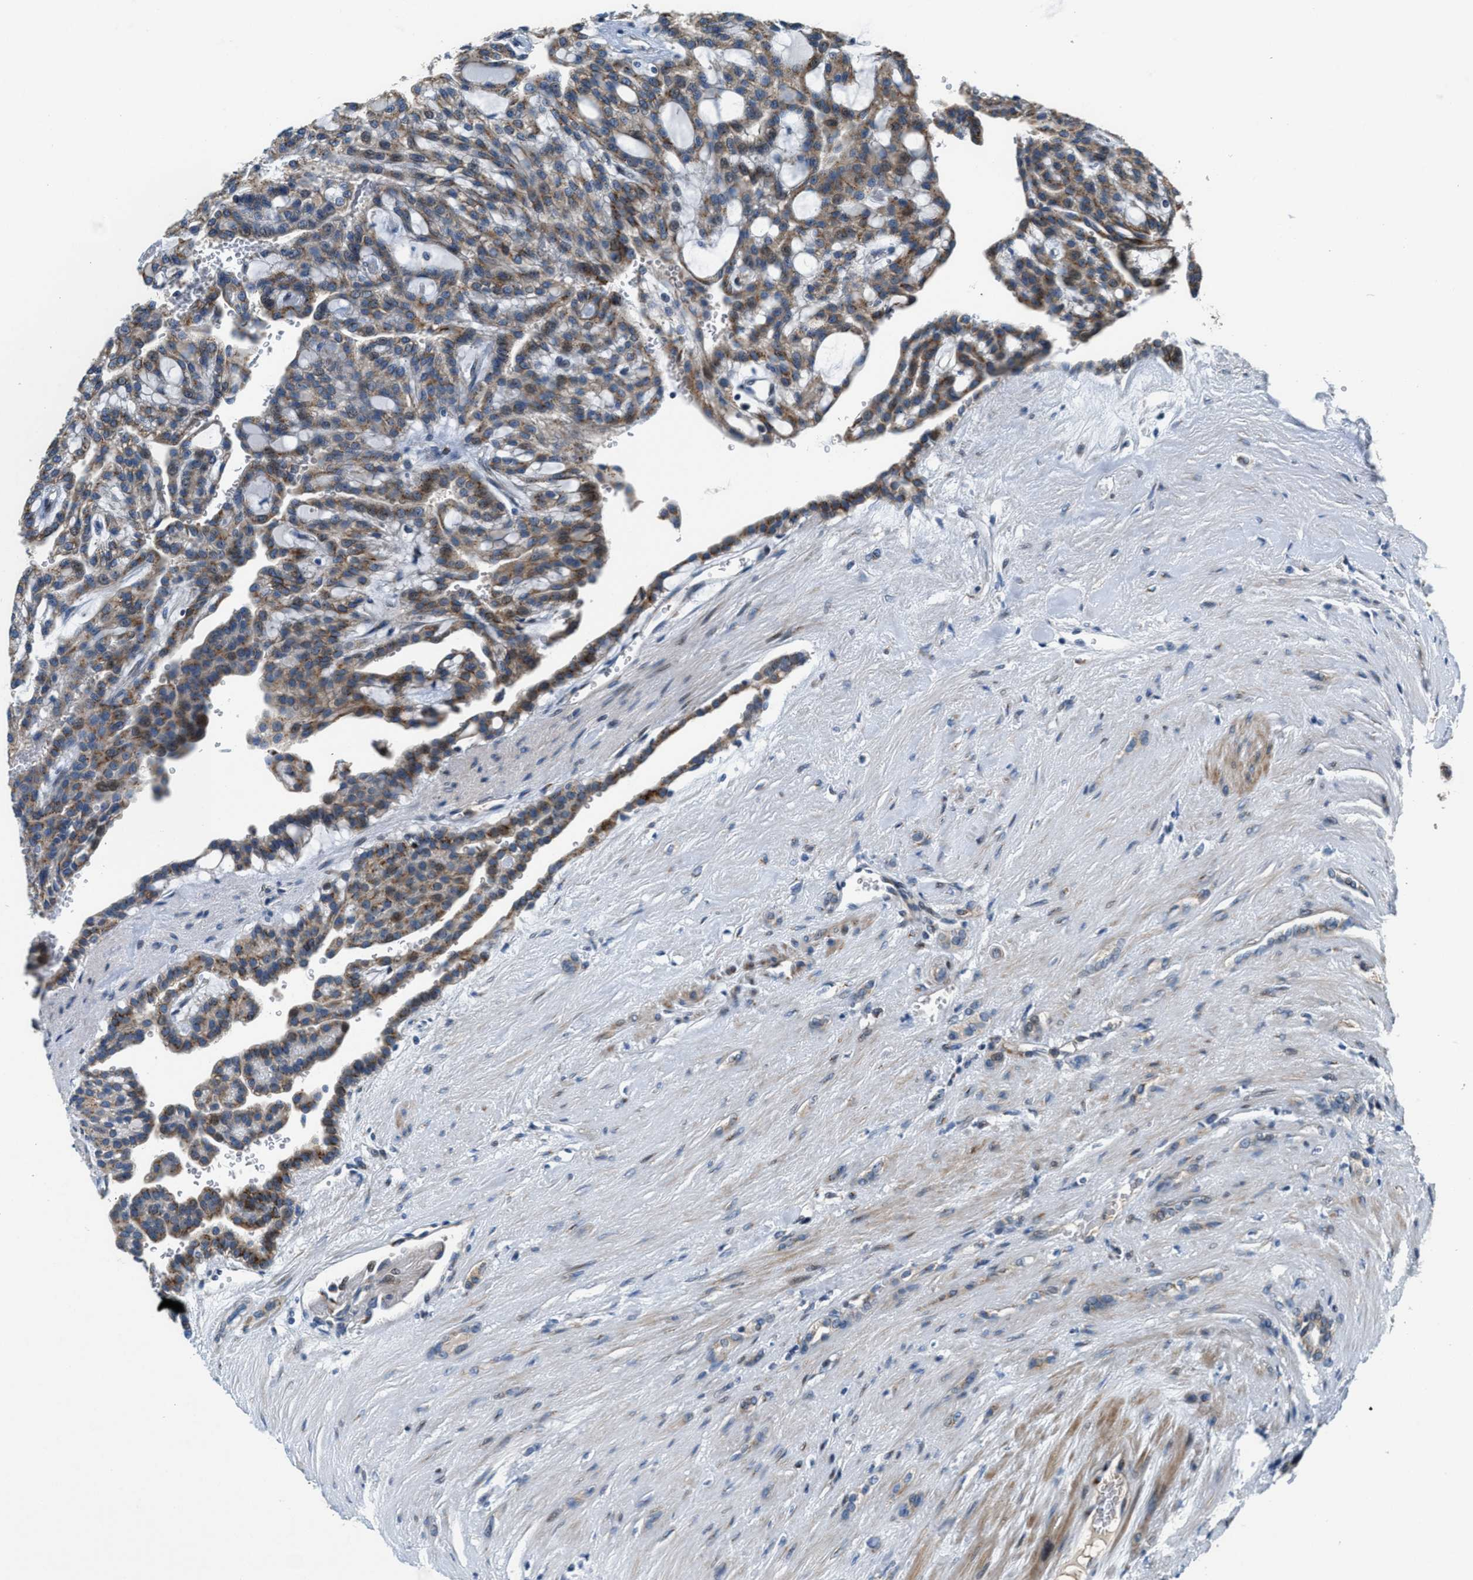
{"staining": {"intensity": "moderate", "quantity": ">75%", "location": "cytoplasmic/membranous"}, "tissue": "renal cancer", "cell_type": "Tumor cells", "image_type": "cancer", "snomed": [{"axis": "morphology", "description": "Adenocarcinoma, NOS"}, {"axis": "topography", "description": "Kidney"}], "caption": "Immunohistochemical staining of adenocarcinoma (renal) displays medium levels of moderate cytoplasmic/membranous protein positivity in about >75% of tumor cells.", "gene": "FUT8", "patient": {"sex": "male", "age": 63}}